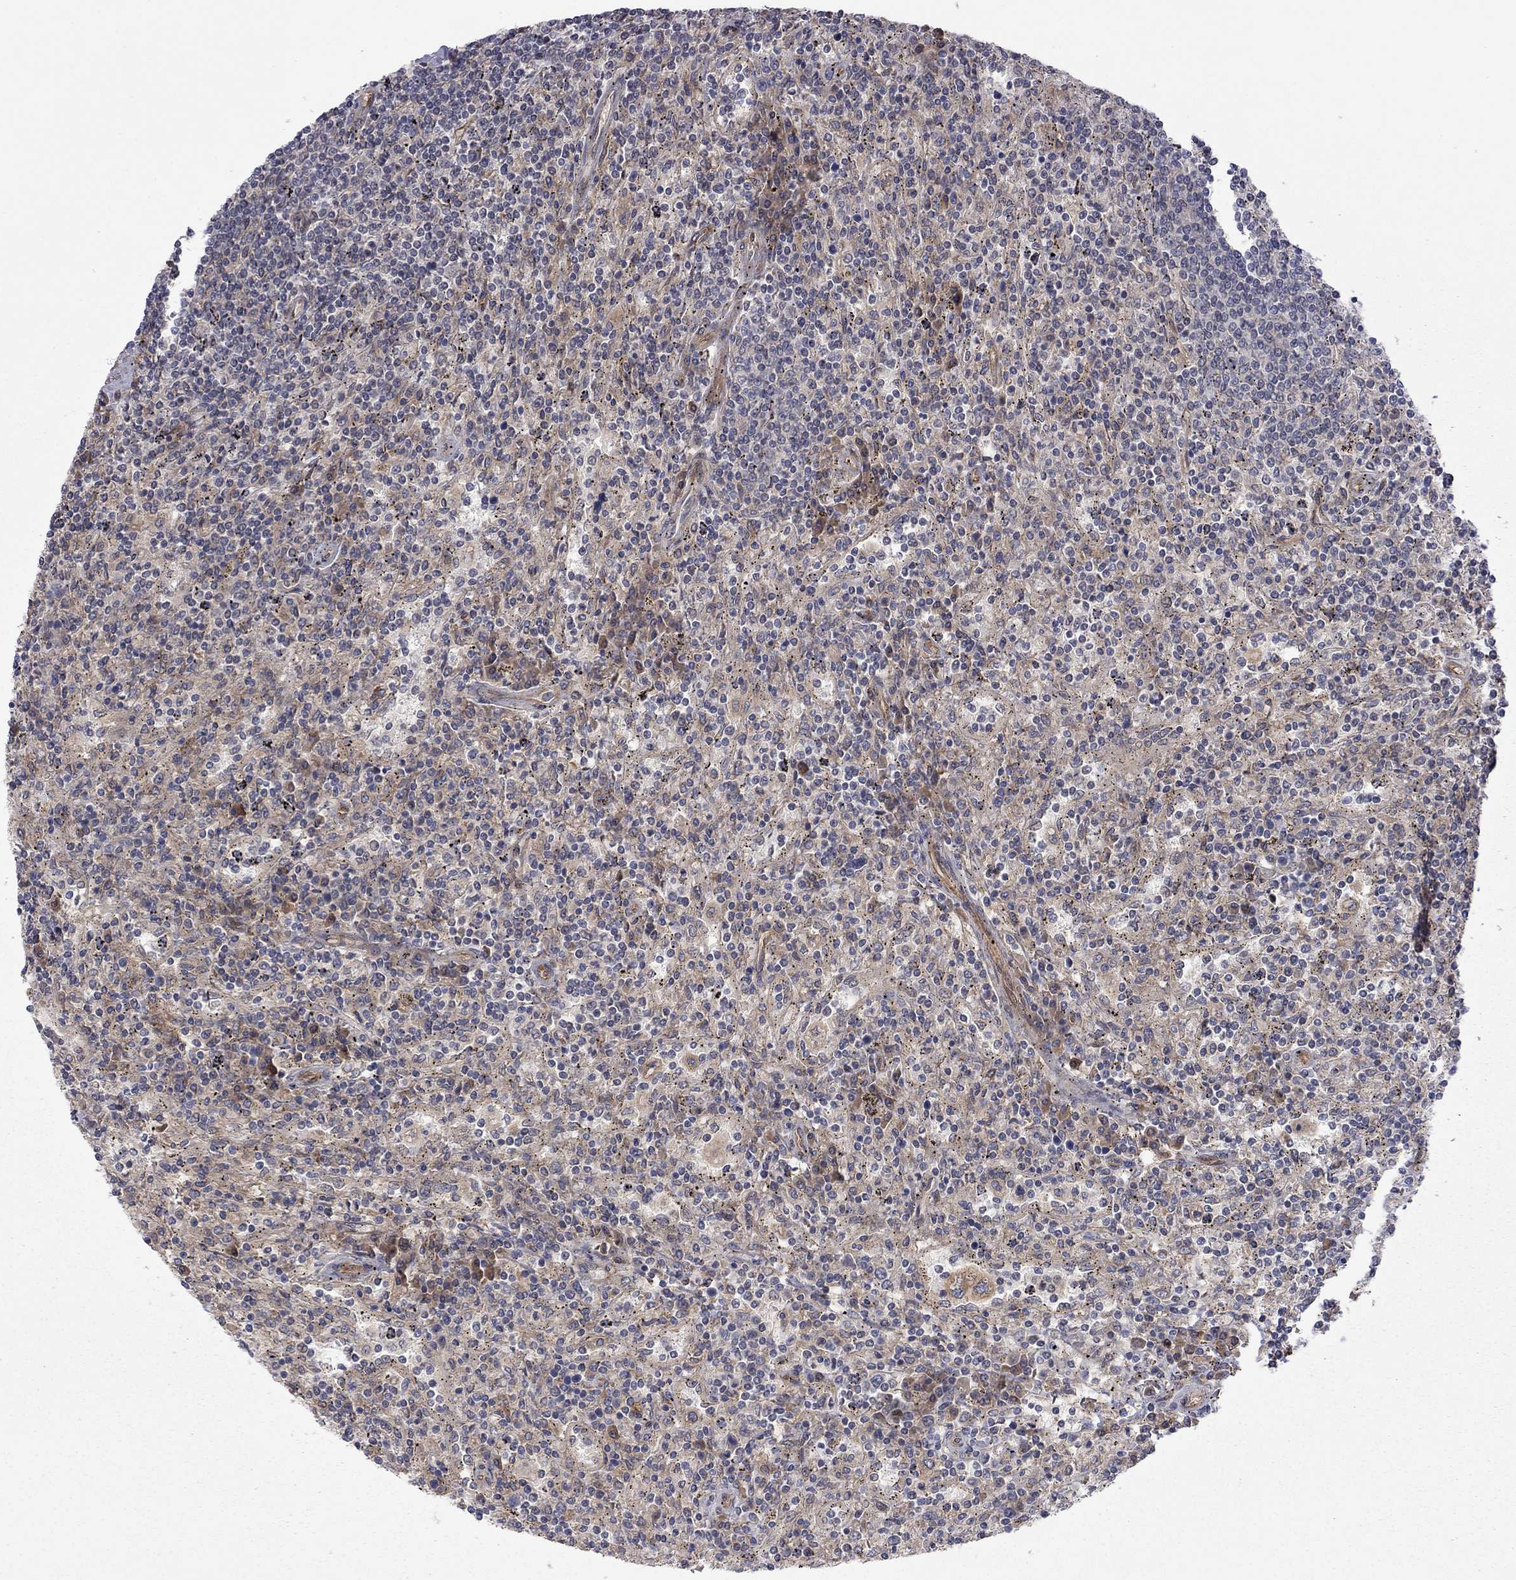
{"staining": {"intensity": "negative", "quantity": "none", "location": "none"}, "tissue": "lymphoma", "cell_type": "Tumor cells", "image_type": "cancer", "snomed": [{"axis": "morphology", "description": "Malignant lymphoma, non-Hodgkin's type, Low grade"}, {"axis": "topography", "description": "Lymph node"}], "caption": "Tumor cells show no significant protein positivity in malignant lymphoma, non-Hodgkin's type (low-grade).", "gene": "EXOC3L2", "patient": {"sex": "male", "age": 52}}